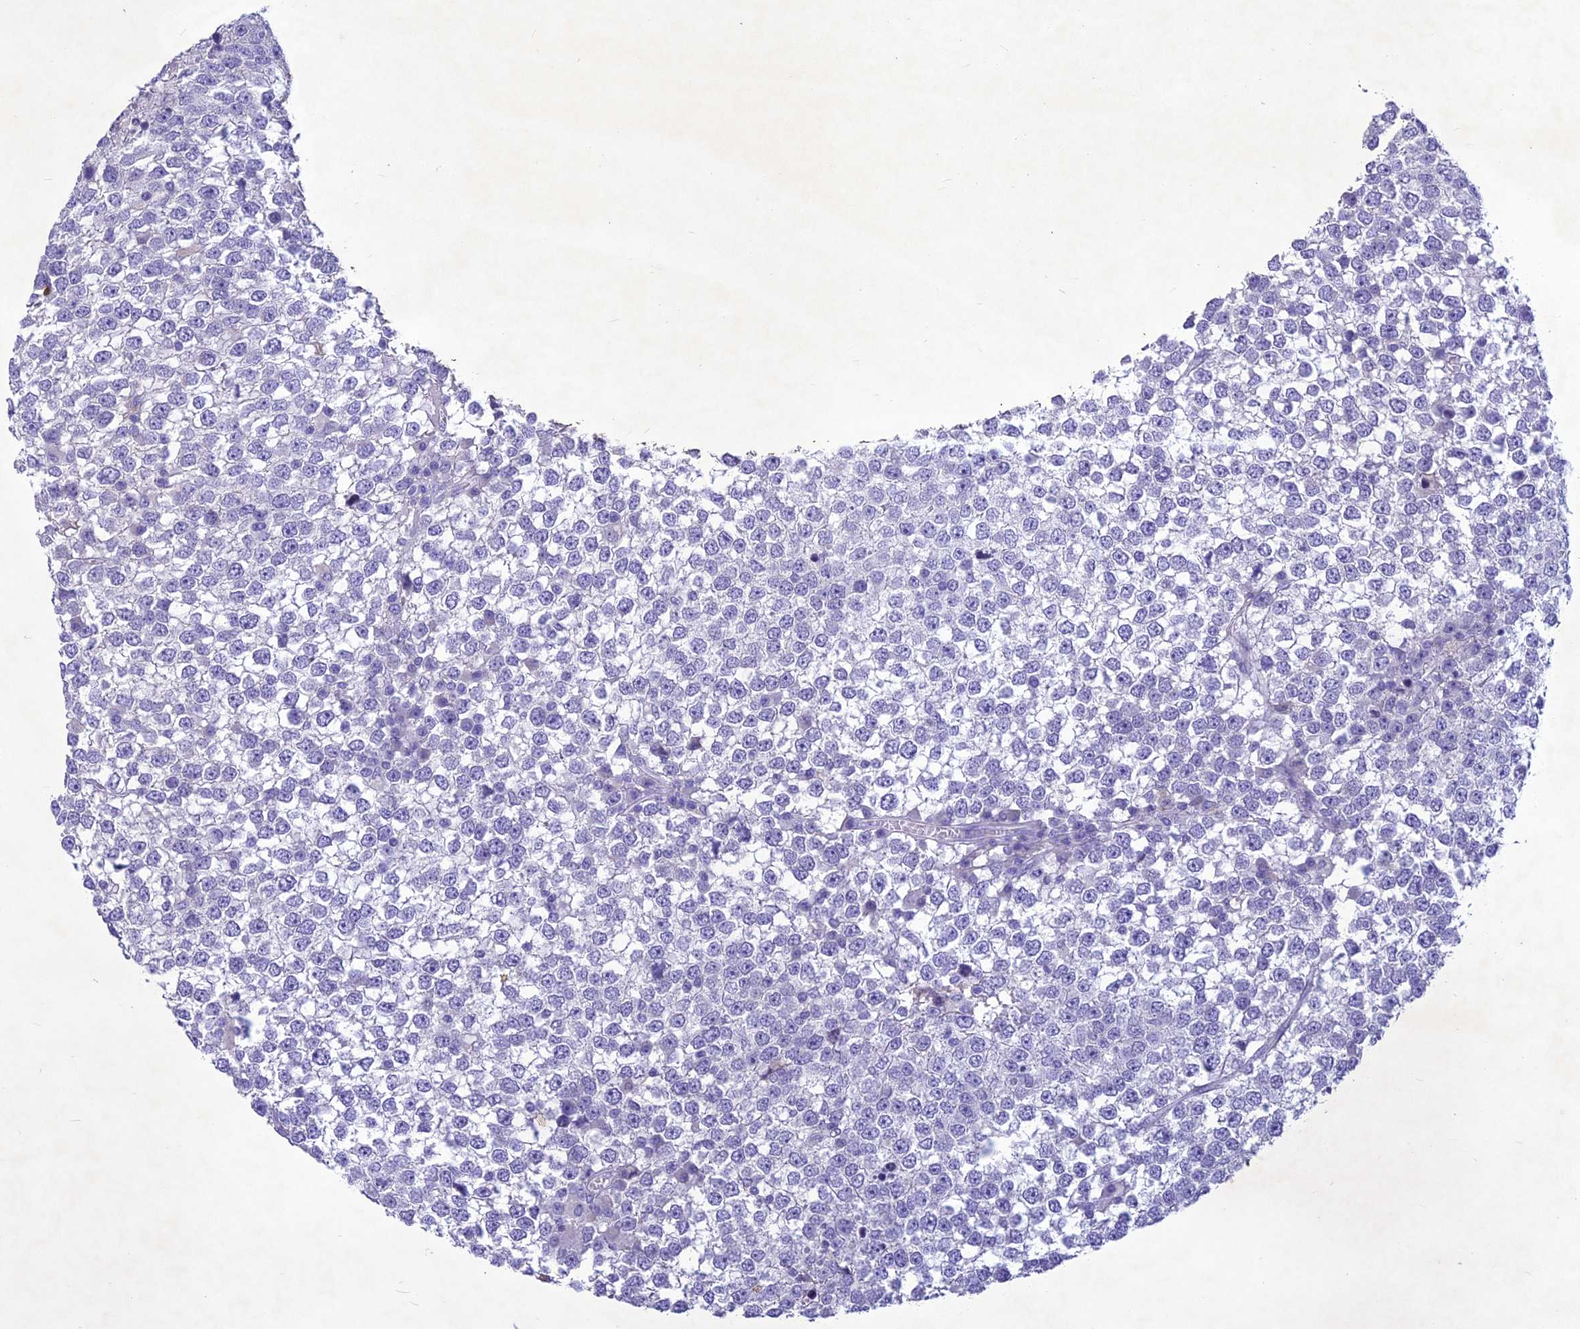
{"staining": {"intensity": "negative", "quantity": "none", "location": "none"}, "tissue": "testis cancer", "cell_type": "Tumor cells", "image_type": "cancer", "snomed": [{"axis": "morphology", "description": "Seminoma, NOS"}, {"axis": "topography", "description": "Testis"}], "caption": "DAB (3,3'-diaminobenzidine) immunohistochemical staining of human seminoma (testis) exhibits no significant staining in tumor cells. (DAB (3,3'-diaminobenzidine) IHC, high magnification).", "gene": "IFT172", "patient": {"sex": "male", "age": 65}}